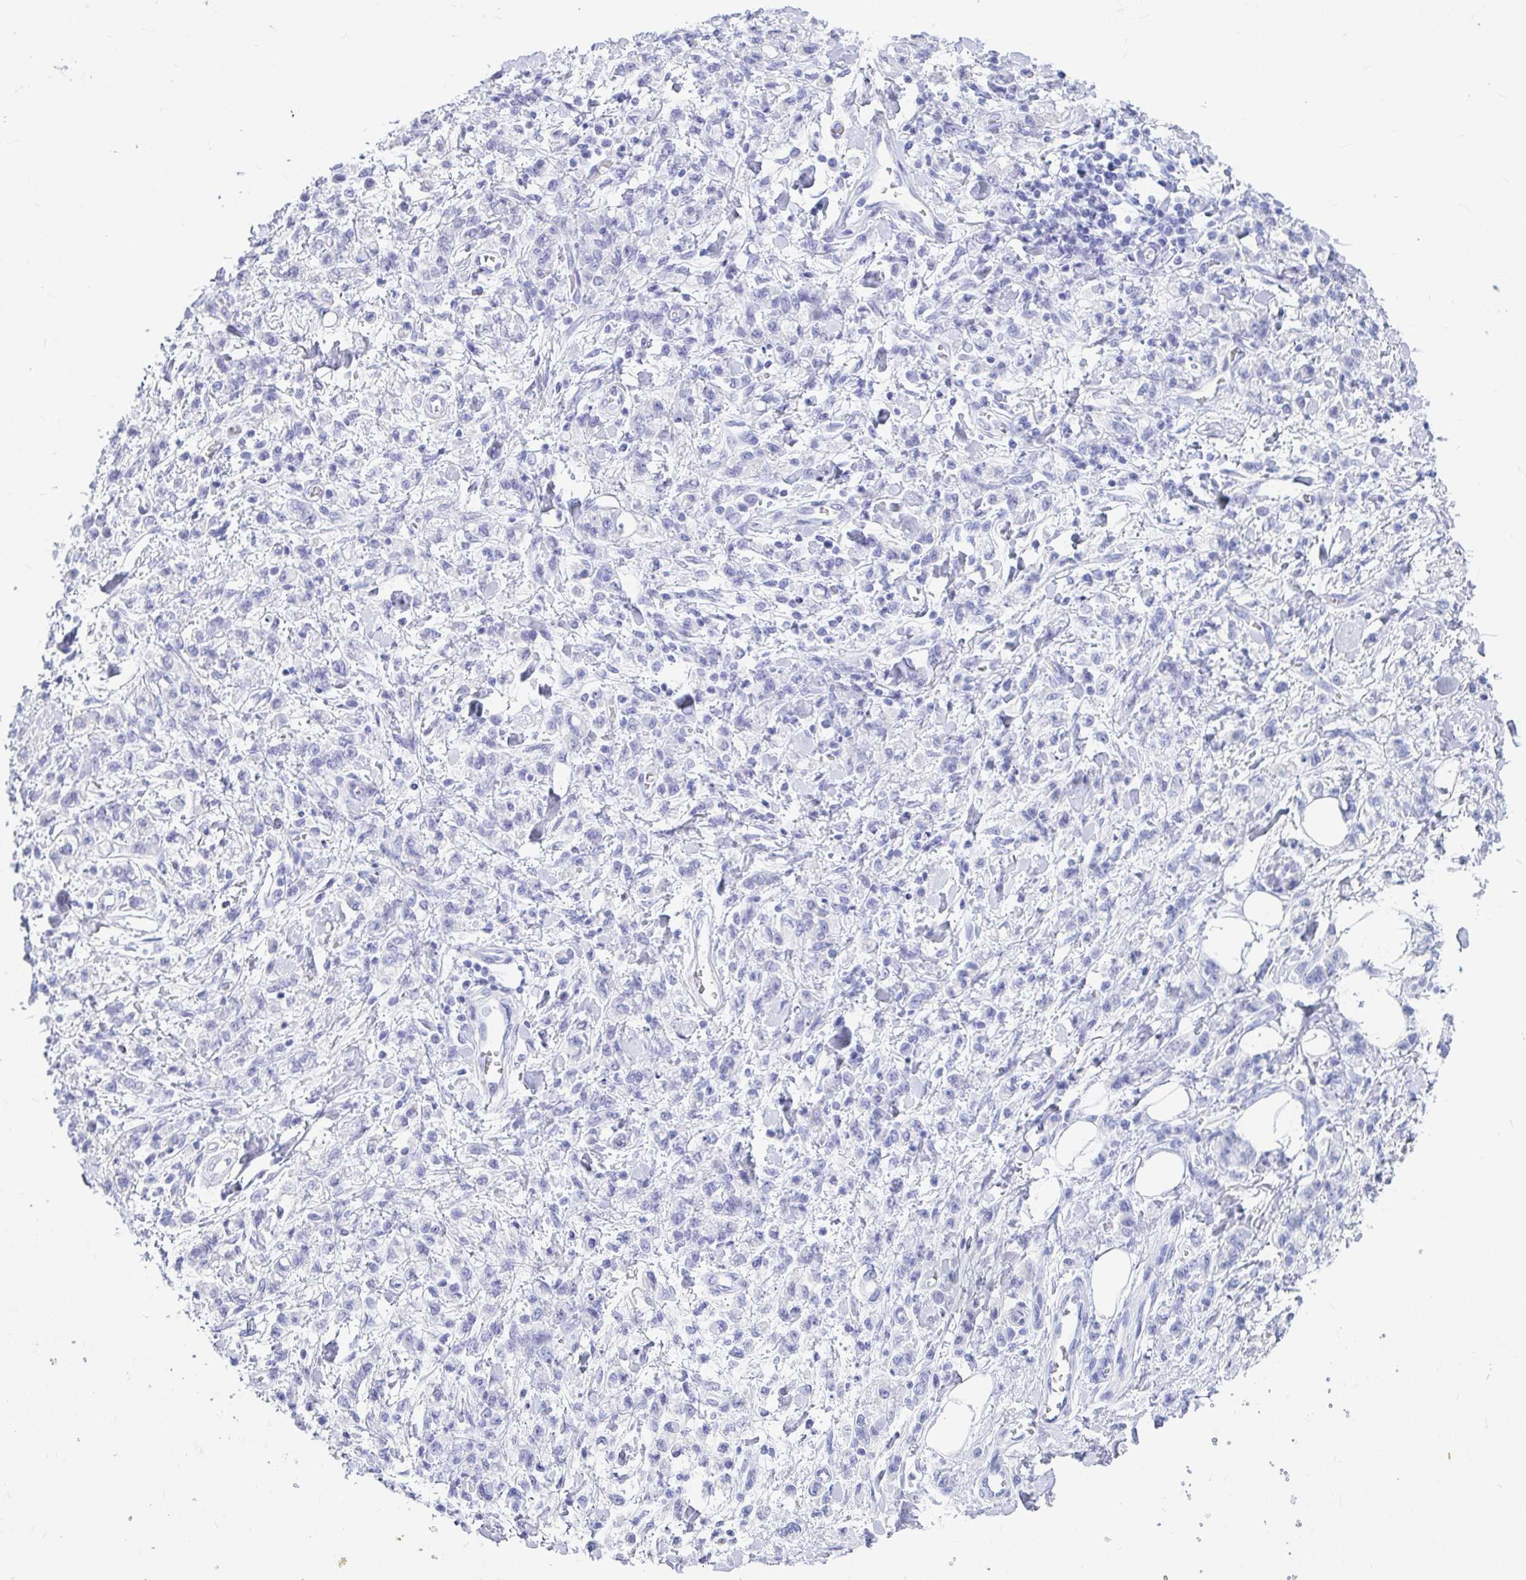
{"staining": {"intensity": "negative", "quantity": "none", "location": "none"}, "tissue": "stomach cancer", "cell_type": "Tumor cells", "image_type": "cancer", "snomed": [{"axis": "morphology", "description": "Adenocarcinoma, NOS"}, {"axis": "topography", "description": "Stomach"}], "caption": "This is an immunohistochemistry (IHC) histopathology image of human stomach cancer (adenocarcinoma). There is no expression in tumor cells.", "gene": "OR5J2", "patient": {"sex": "male", "age": 77}}